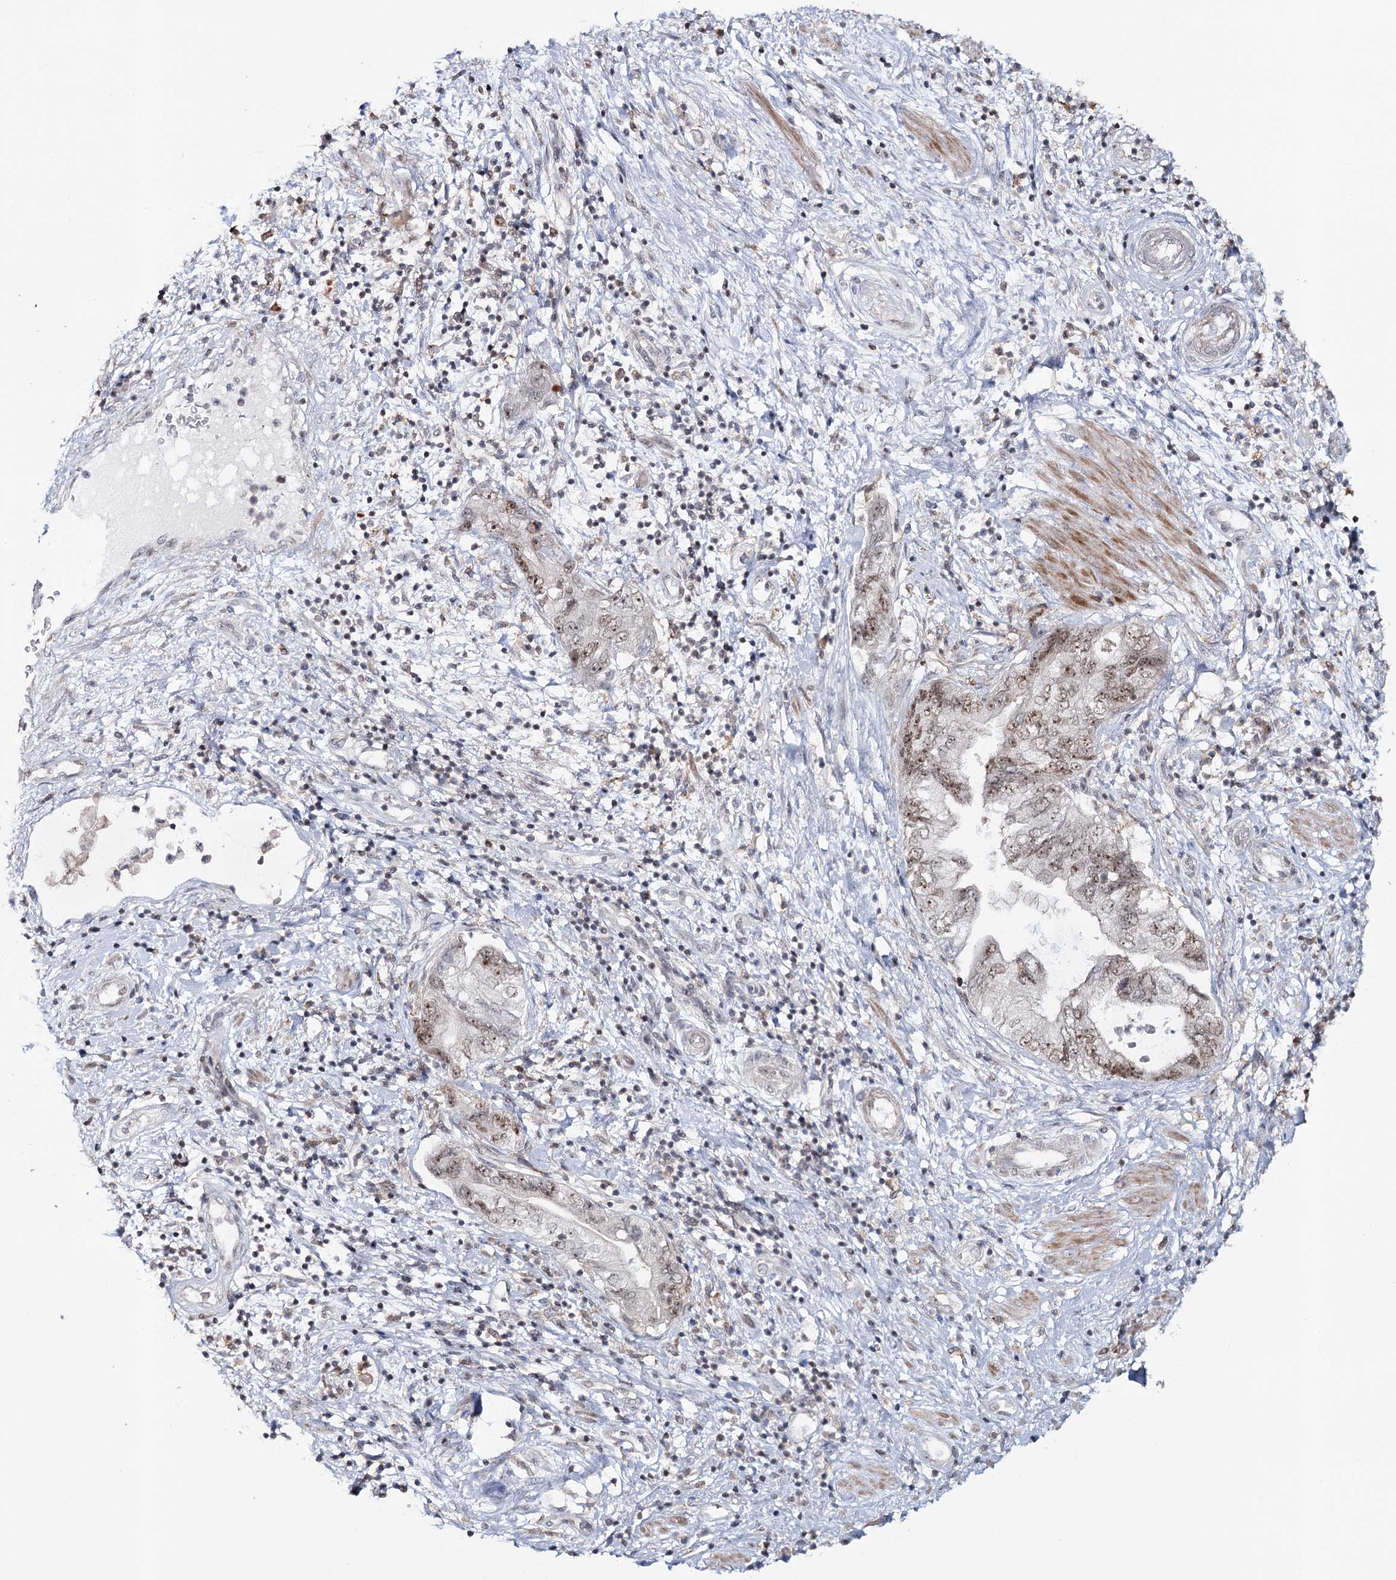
{"staining": {"intensity": "moderate", "quantity": ">75%", "location": "nuclear"}, "tissue": "pancreatic cancer", "cell_type": "Tumor cells", "image_type": "cancer", "snomed": [{"axis": "morphology", "description": "Adenocarcinoma, NOS"}, {"axis": "topography", "description": "Pancreas"}], "caption": "Adenocarcinoma (pancreatic) stained with a brown dye displays moderate nuclear positive positivity in approximately >75% of tumor cells.", "gene": "ZC3H8", "patient": {"sex": "female", "age": 73}}